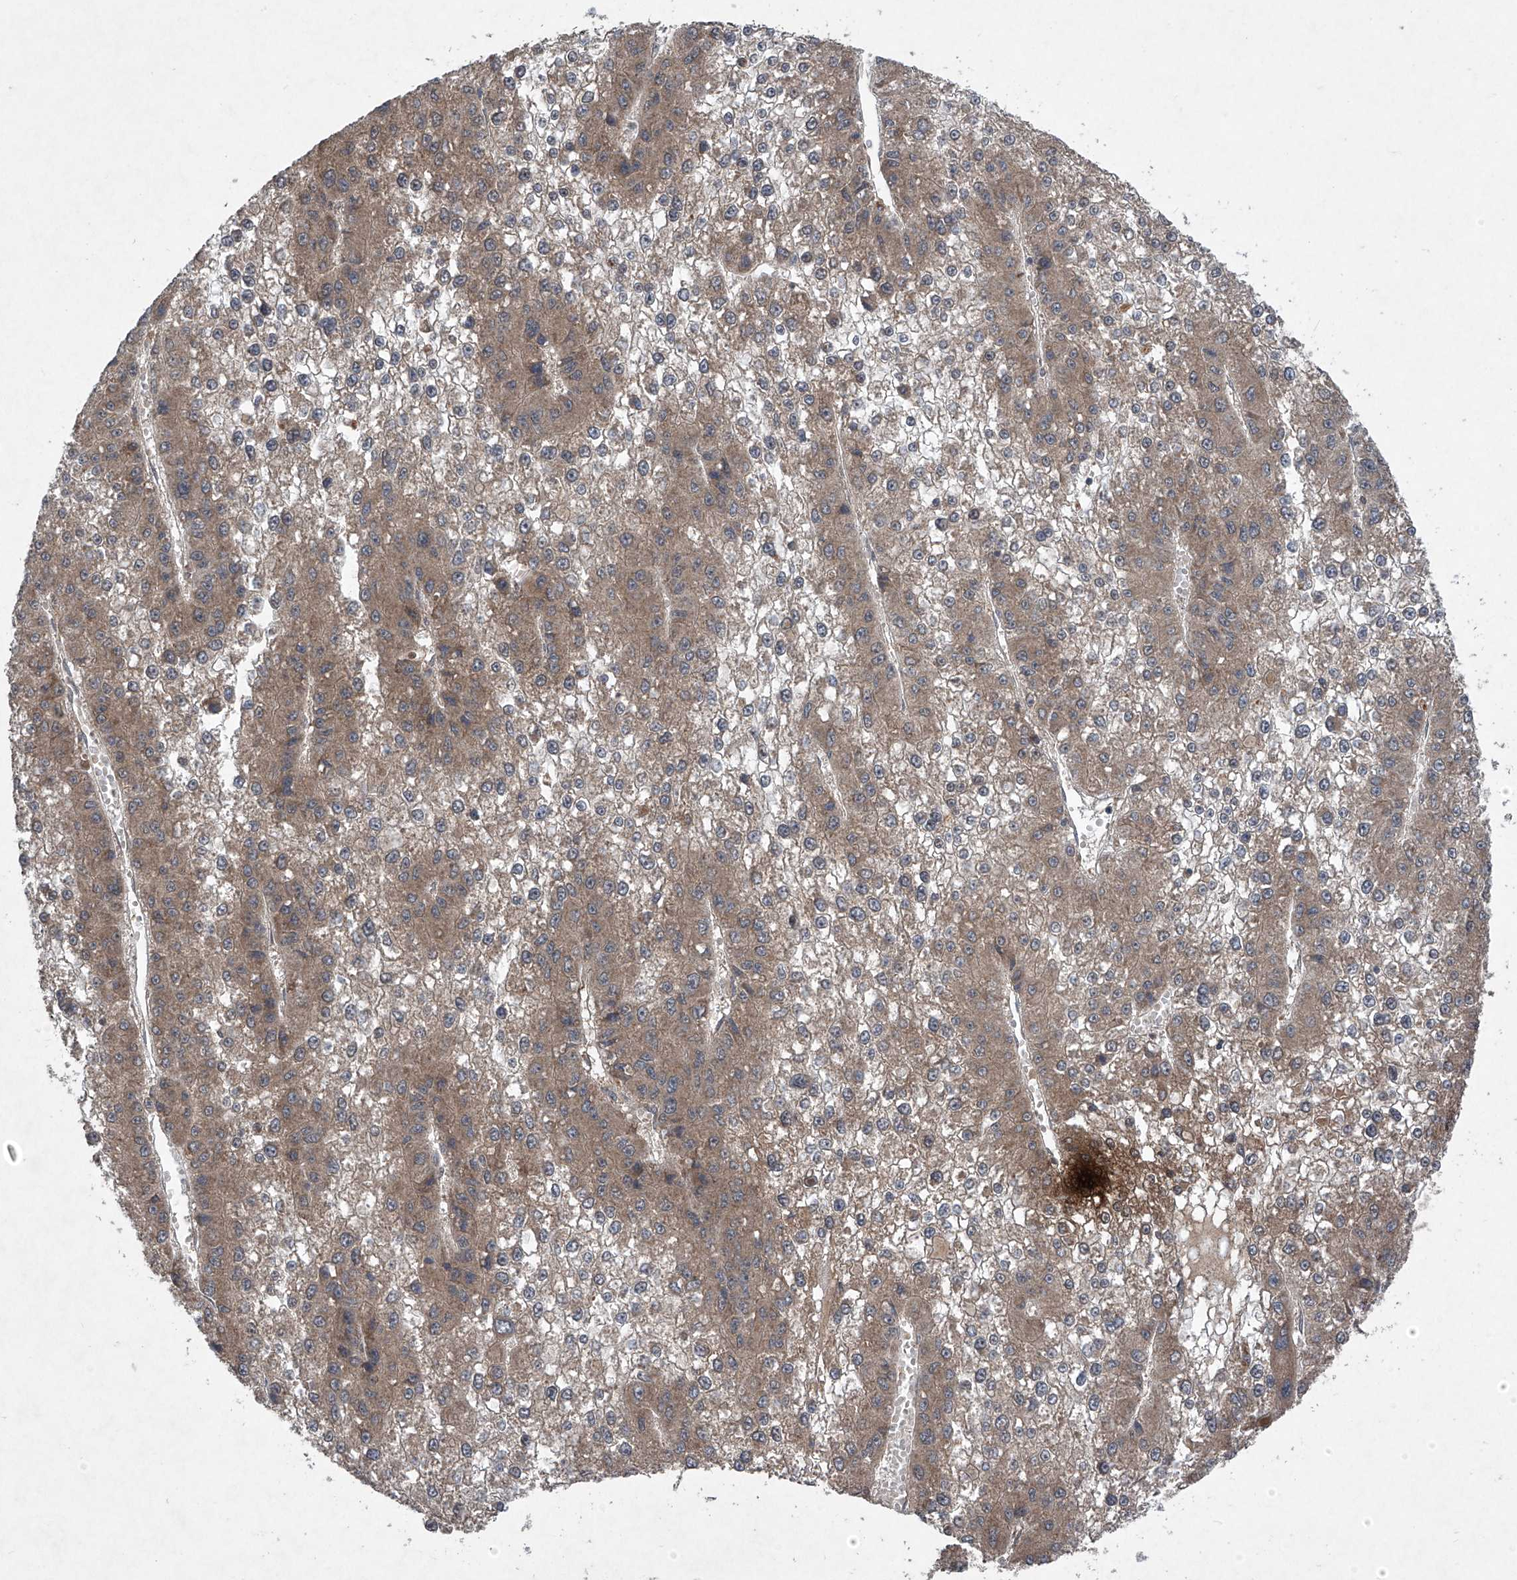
{"staining": {"intensity": "weak", "quantity": ">75%", "location": "cytoplasmic/membranous"}, "tissue": "liver cancer", "cell_type": "Tumor cells", "image_type": "cancer", "snomed": [{"axis": "morphology", "description": "Carcinoma, Hepatocellular, NOS"}, {"axis": "topography", "description": "Liver"}], "caption": "Immunohistochemistry (IHC) staining of liver hepatocellular carcinoma, which displays low levels of weak cytoplasmic/membranous expression in about >75% of tumor cells indicating weak cytoplasmic/membranous protein positivity. The staining was performed using DAB (brown) for protein detection and nuclei were counterstained in hematoxylin (blue).", "gene": "SUMF2", "patient": {"sex": "female", "age": 73}}